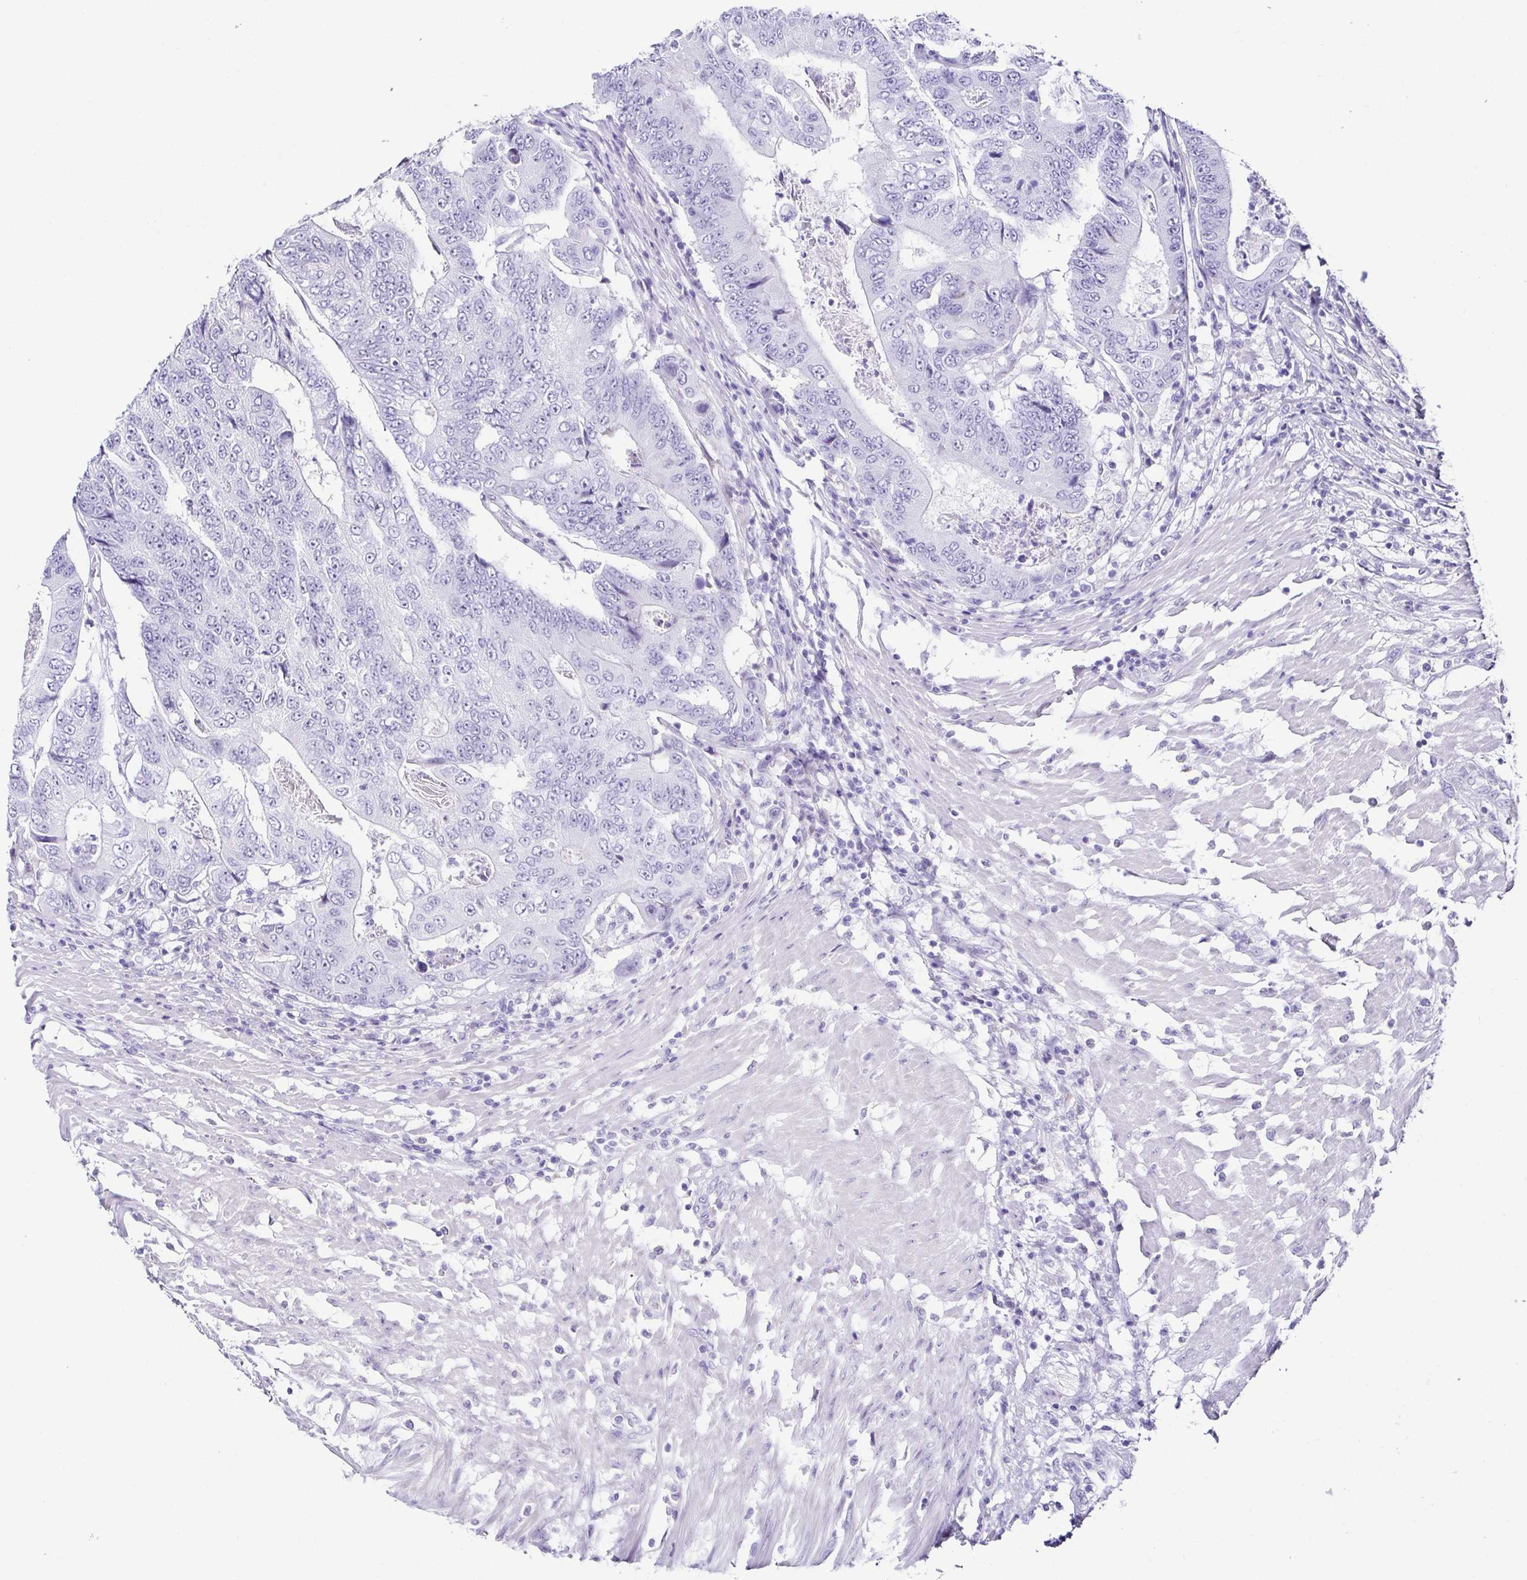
{"staining": {"intensity": "negative", "quantity": "none", "location": "none"}, "tissue": "colorectal cancer", "cell_type": "Tumor cells", "image_type": "cancer", "snomed": [{"axis": "morphology", "description": "Adenocarcinoma, NOS"}, {"axis": "topography", "description": "Colon"}], "caption": "The photomicrograph exhibits no significant staining in tumor cells of colorectal adenocarcinoma. (Immunohistochemistry (ihc), brightfield microscopy, high magnification).", "gene": "TNNT2", "patient": {"sex": "female", "age": 48}}